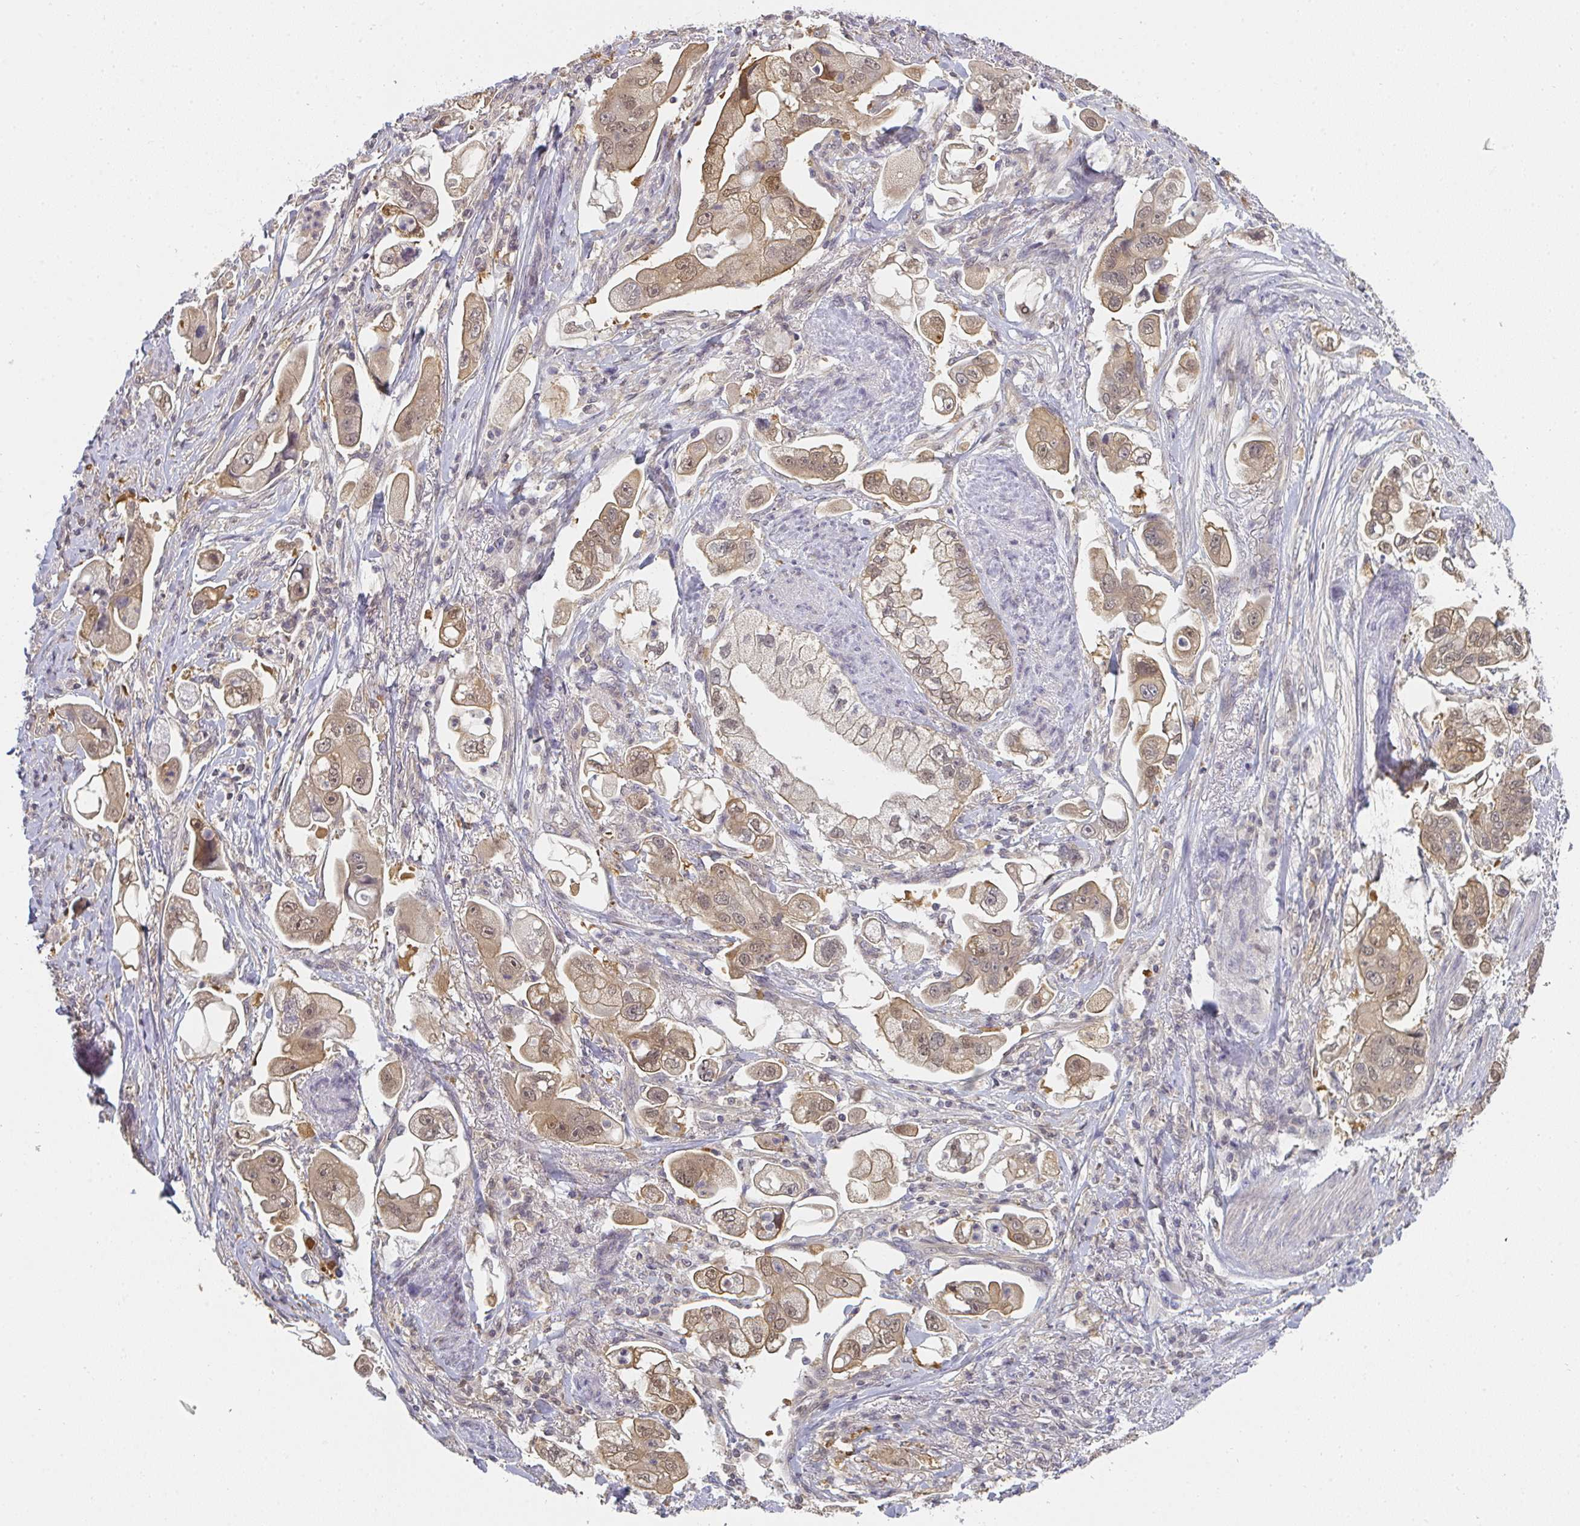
{"staining": {"intensity": "moderate", "quantity": ">75%", "location": "cytoplasmic/membranous"}, "tissue": "stomach cancer", "cell_type": "Tumor cells", "image_type": "cancer", "snomed": [{"axis": "morphology", "description": "Adenocarcinoma, NOS"}, {"axis": "topography", "description": "Stomach"}], "caption": "The photomicrograph displays immunohistochemical staining of stomach adenocarcinoma. There is moderate cytoplasmic/membranous staining is identified in about >75% of tumor cells.", "gene": "GSDMB", "patient": {"sex": "male", "age": 62}}